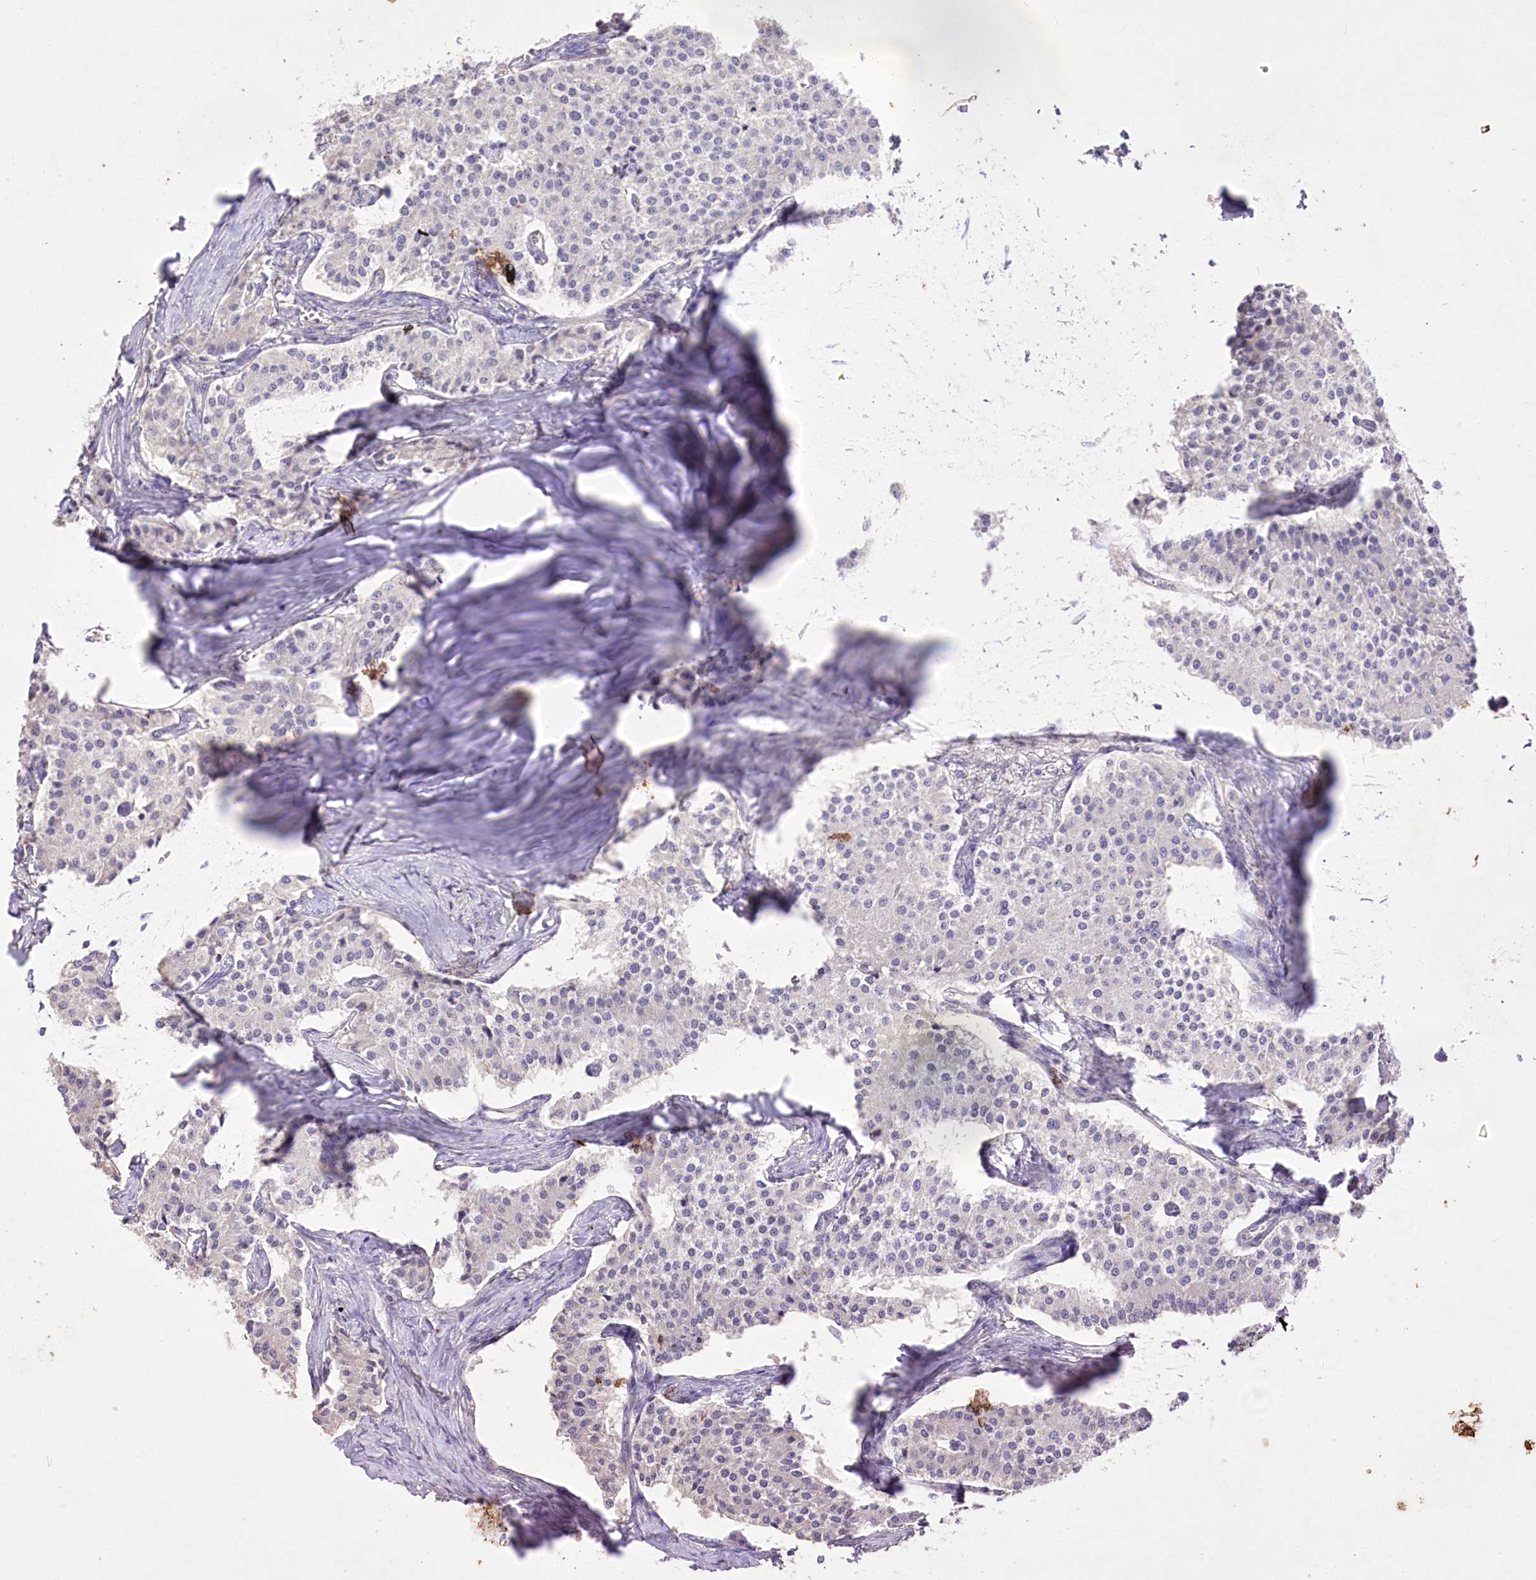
{"staining": {"intensity": "negative", "quantity": "none", "location": "none"}, "tissue": "carcinoid", "cell_type": "Tumor cells", "image_type": "cancer", "snomed": [{"axis": "morphology", "description": "Carcinoid, malignant, NOS"}, {"axis": "topography", "description": "Colon"}], "caption": "IHC of human carcinoid (malignant) reveals no expression in tumor cells.", "gene": "ENPP1", "patient": {"sex": "female", "age": 52}}